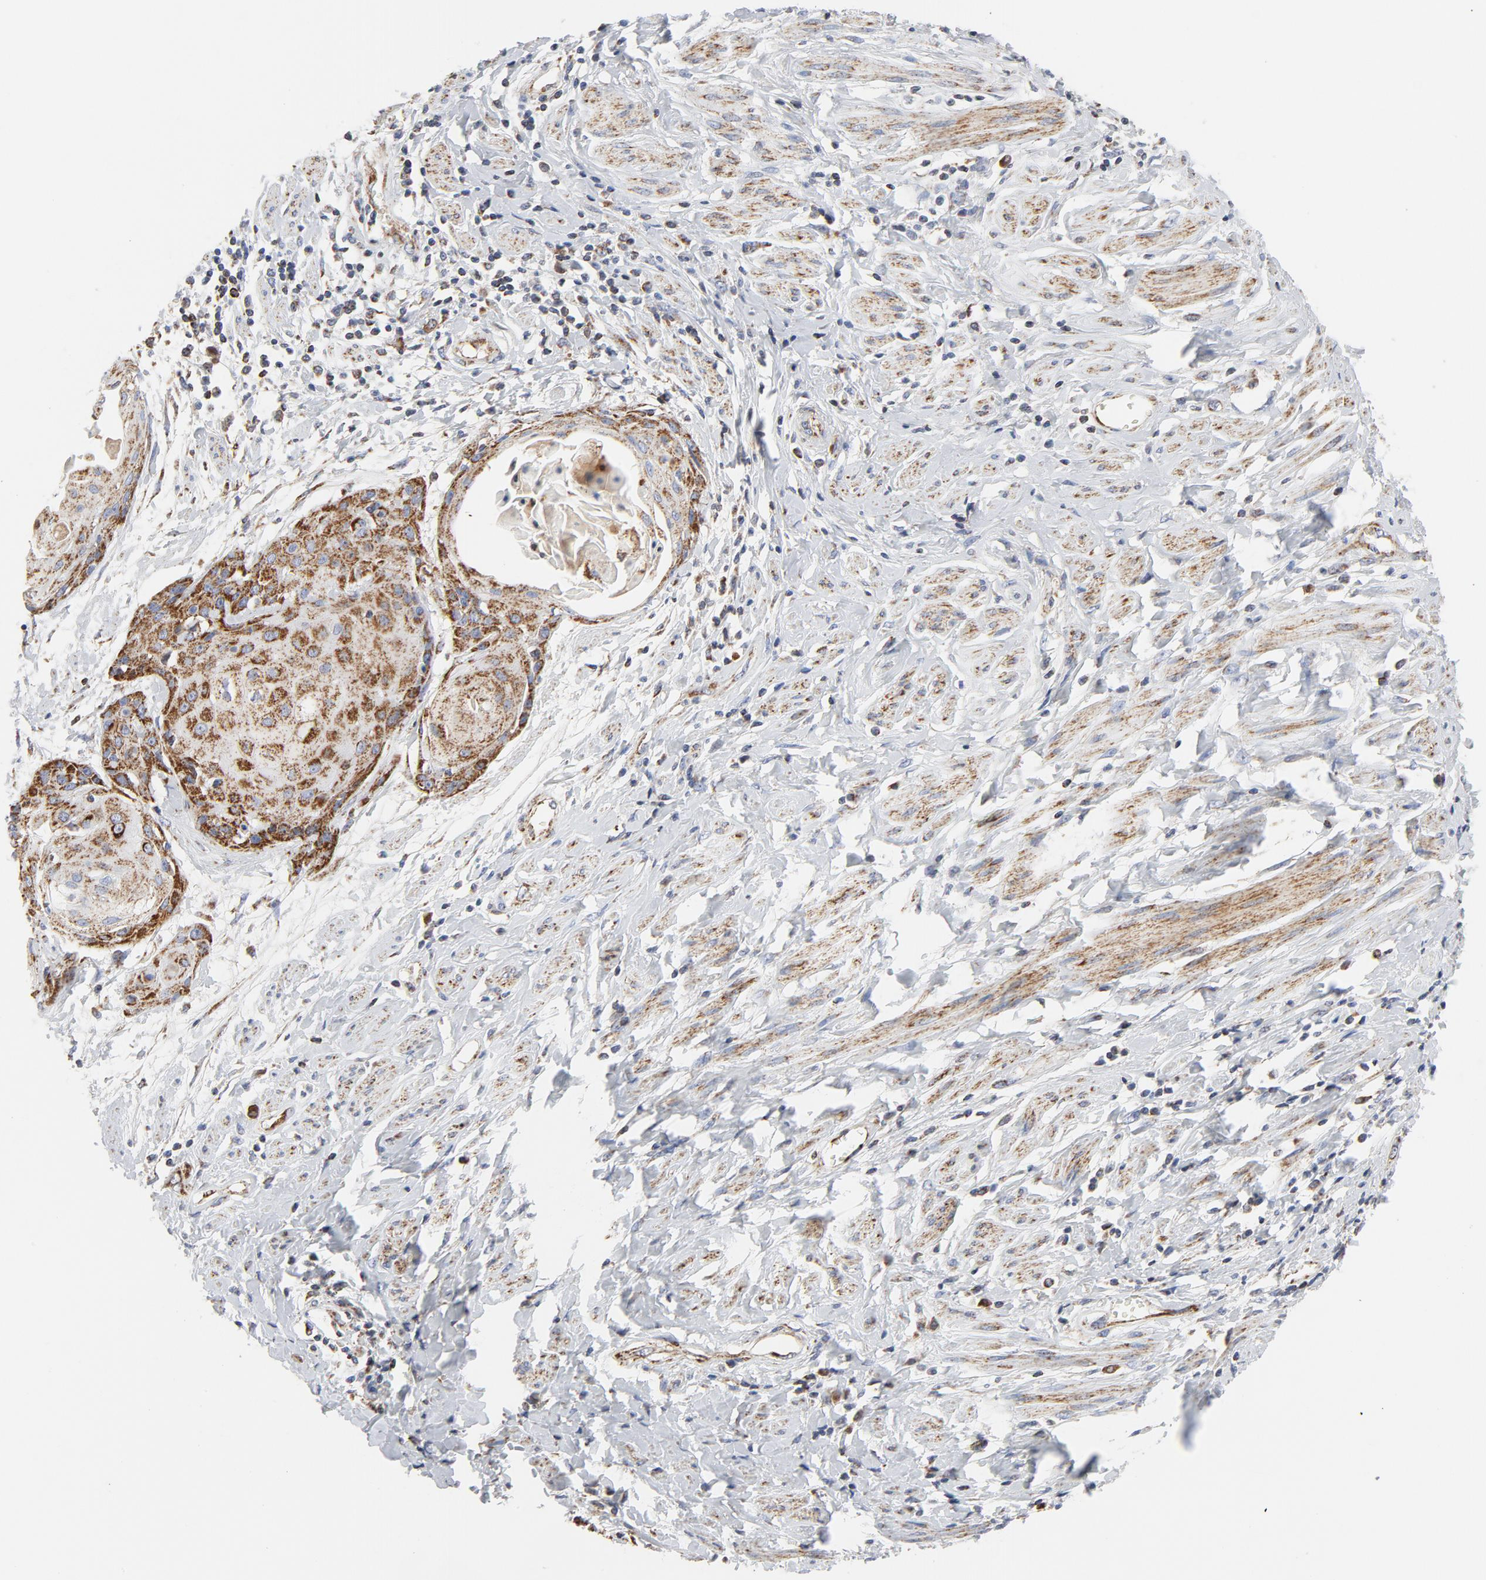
{"staining": {"intensity": "moderate", "quantity": ">75%", "location": "cytoplasmic/membranous"}, "tissue": "cervical cancer", "cell_type": "Tumor cells", "image_type": "cancer", "snomed": [{"axis": "morphology", "description": "Squamous cell carcinoma, NOS"}, {"axis": "topography", "description": "Cervix"}], "caption": "Cervical squamous cell carcinoma tissue displays moderate cytoplasmic/membranous expression in approximately >75% of tumor cells", "gene": "CYCS", "patient": {"sex": "female", "age": 57}}